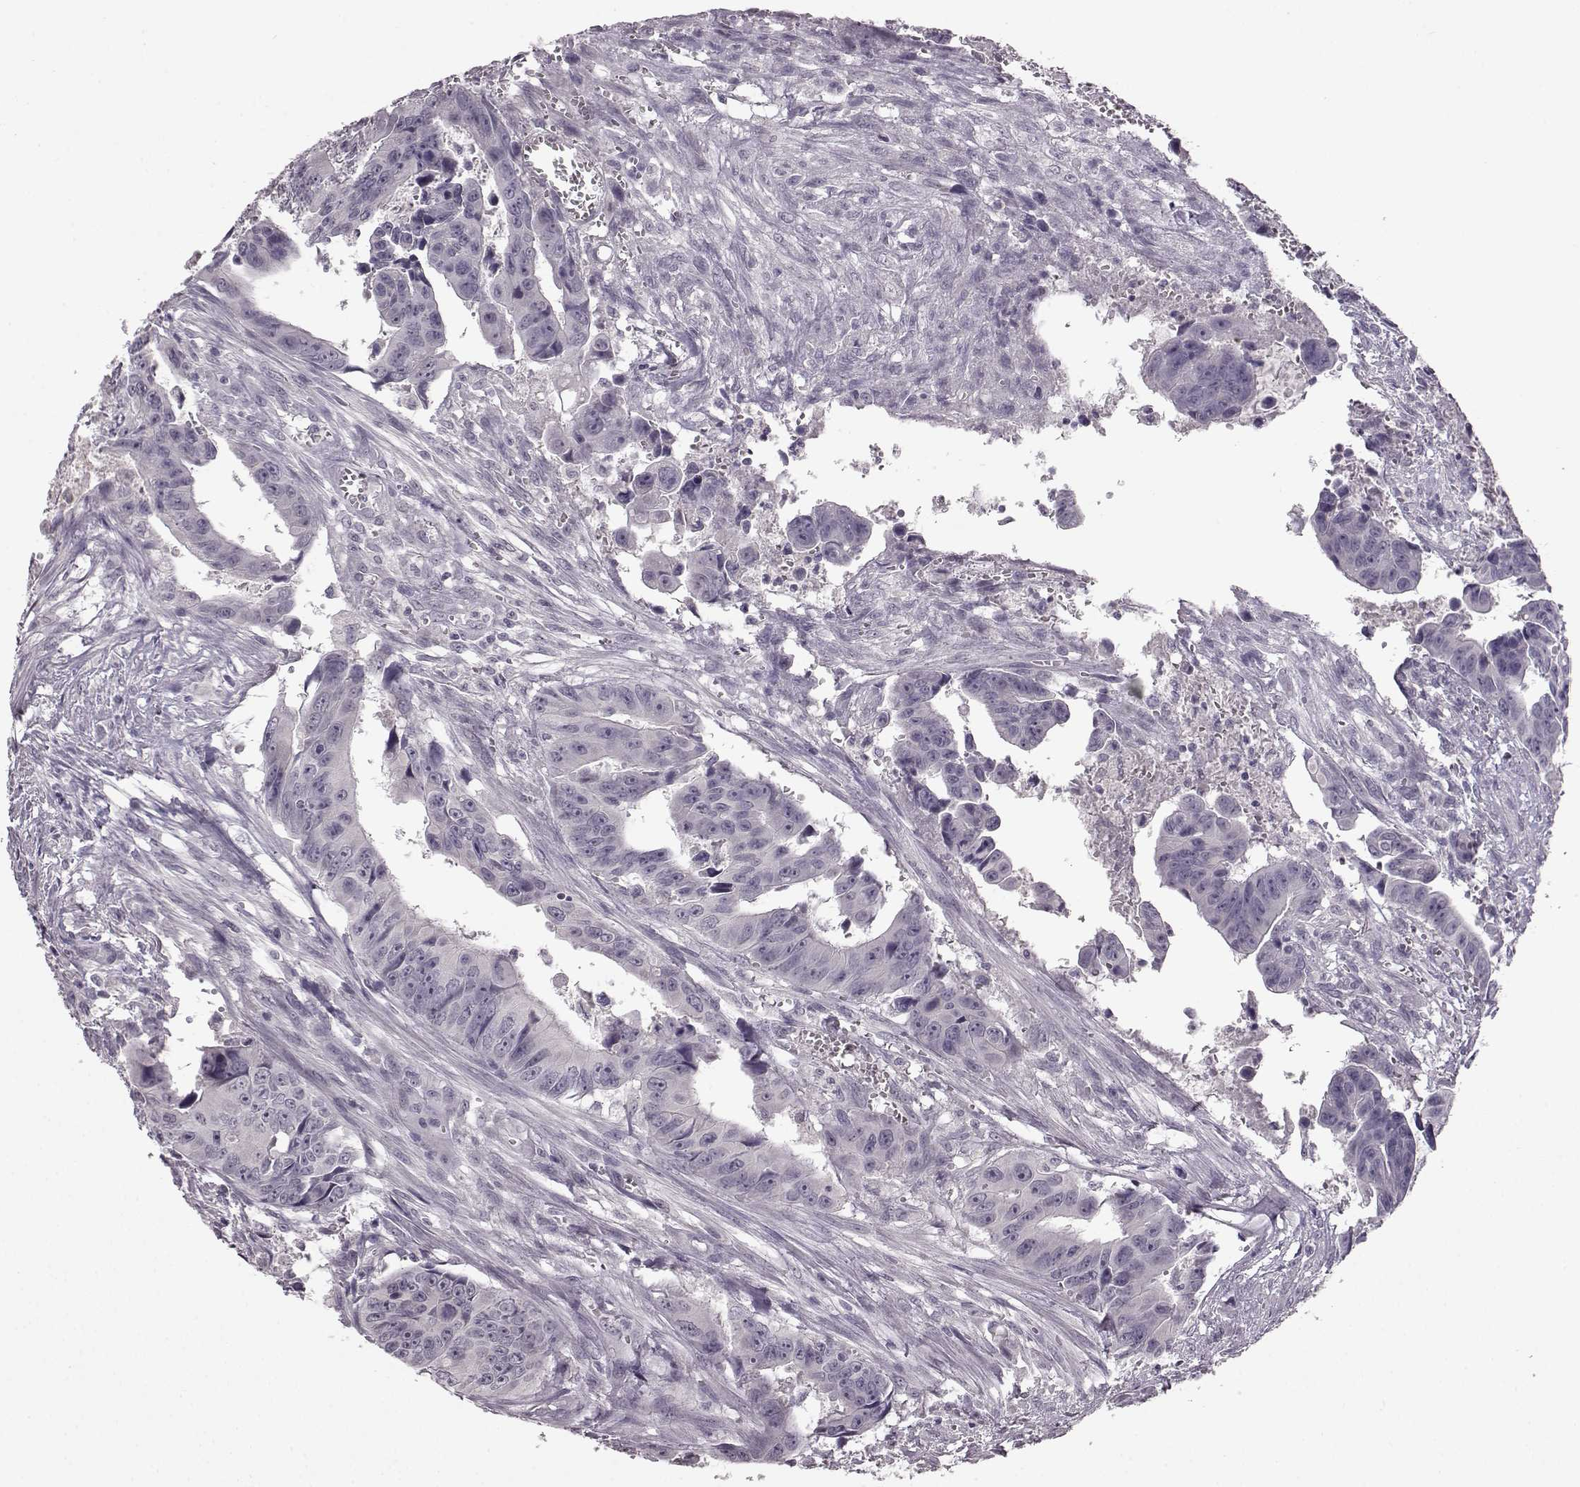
{"staining": {"intensity": "negative", "quantity": "none", "location": "none"}, "tissue": "colorectal cancer", "cell_type": "Tumor cells", "image_type": "cancer", "snomed": [{"axis": "morphology", "description": "Adenocarcinoma, NOS"}, {"axis": "topography", "description": "Colon"}], "caption": "An image of colorectal adenocarcinoma stained for a protein shows no brown staining in tumor cells.", "gene": "LHB", "patient": {"sex": "female", "age": 87}}